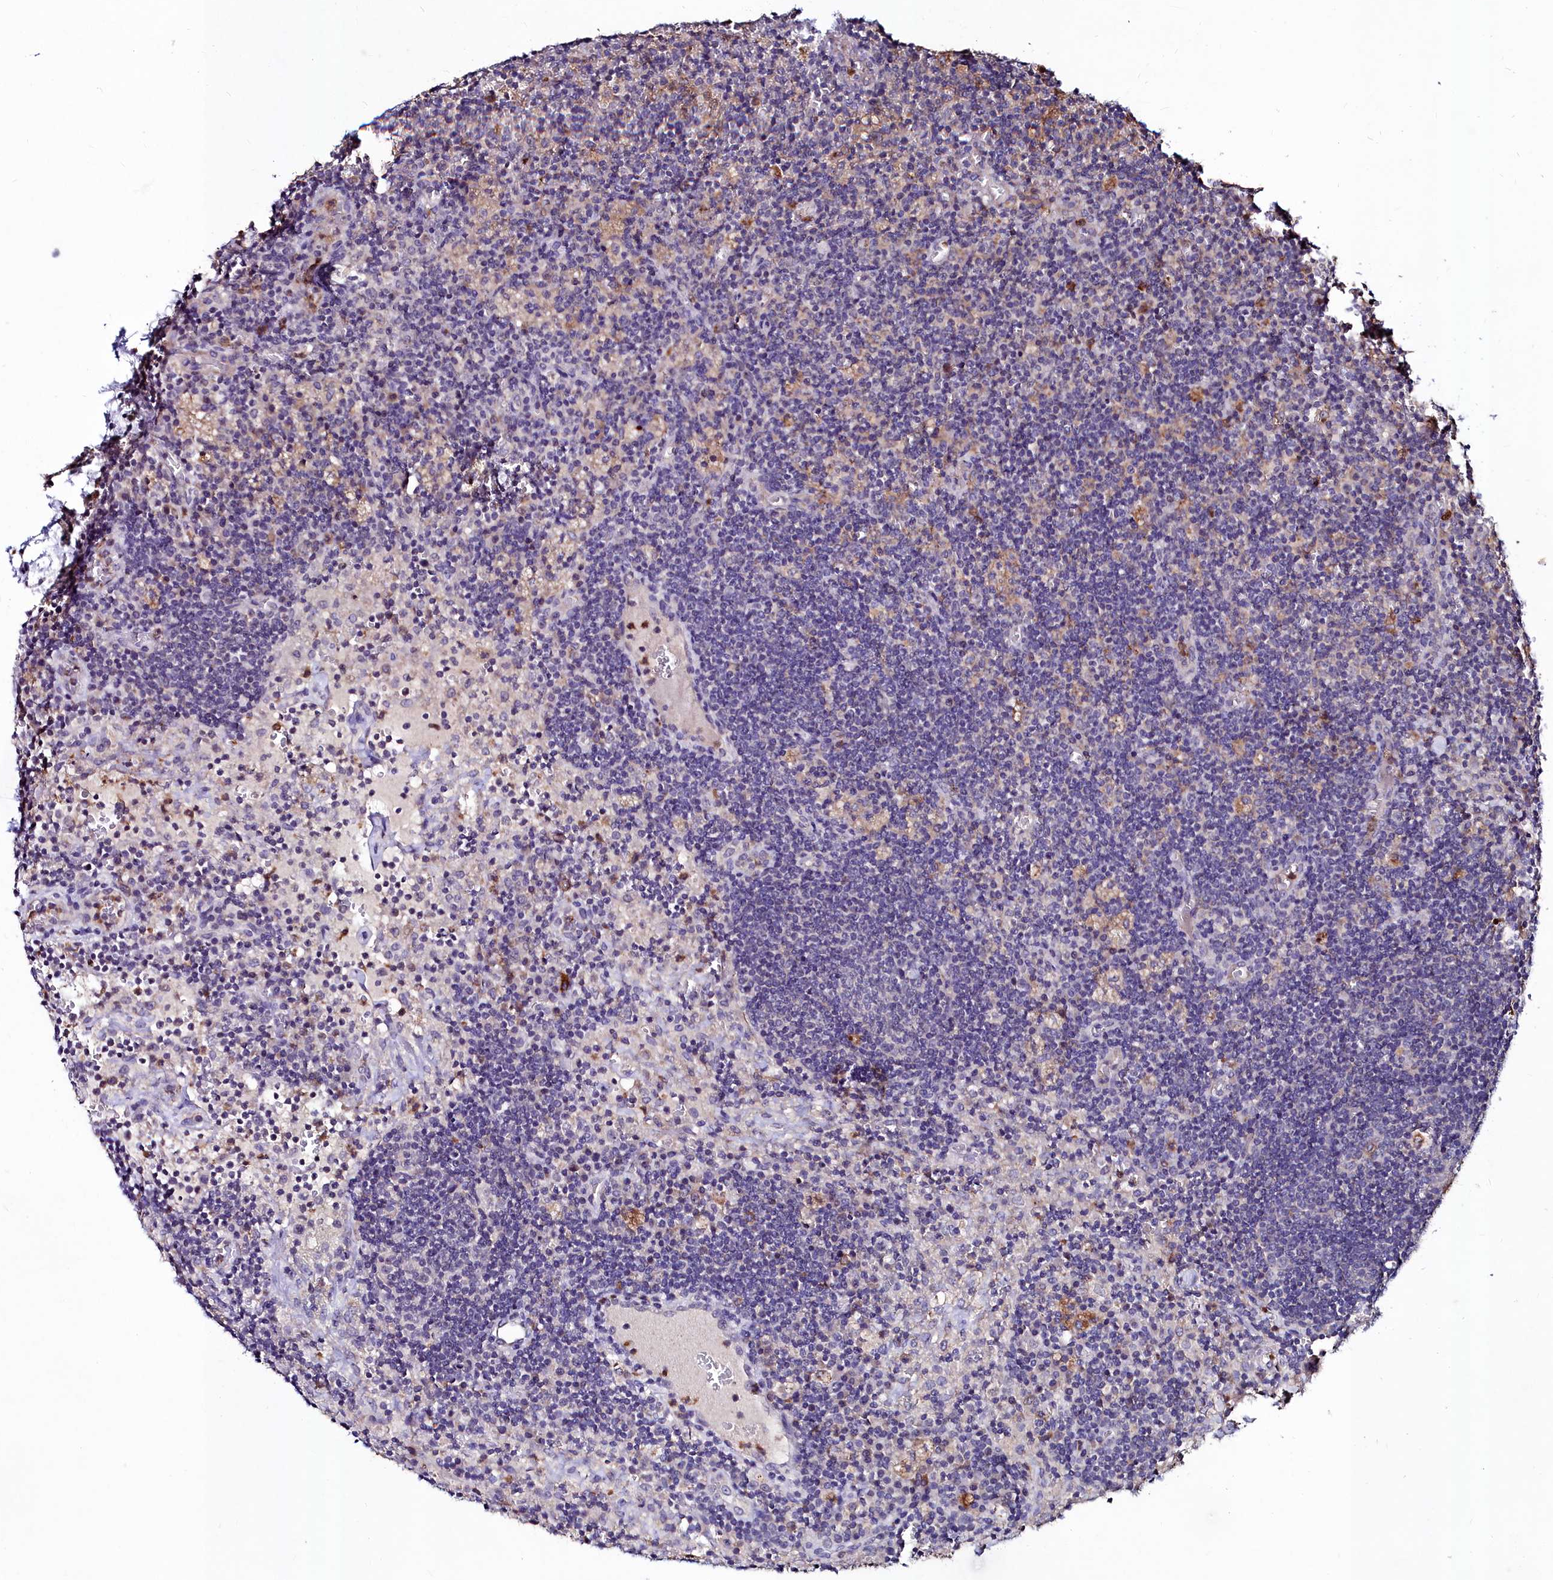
{"staining": {"intensity": "negative", "quantity": "none", "location": "none"}, "tissue": "lymph node", "cell_type": "Non-germinal center cells", "image_type": "normal", "snomed": [{"axis": "morphology", "description": "Normal tissue, NOS"}, {"axis": "topography", "description": "Lymph node"}], "caption": "Immunohistochemical staining of unremarkable human lymph node displays no significant staining in non-germinal center cells.", "gene": "AMBRA1", "patient": {"sex": "male", "age": 58}}